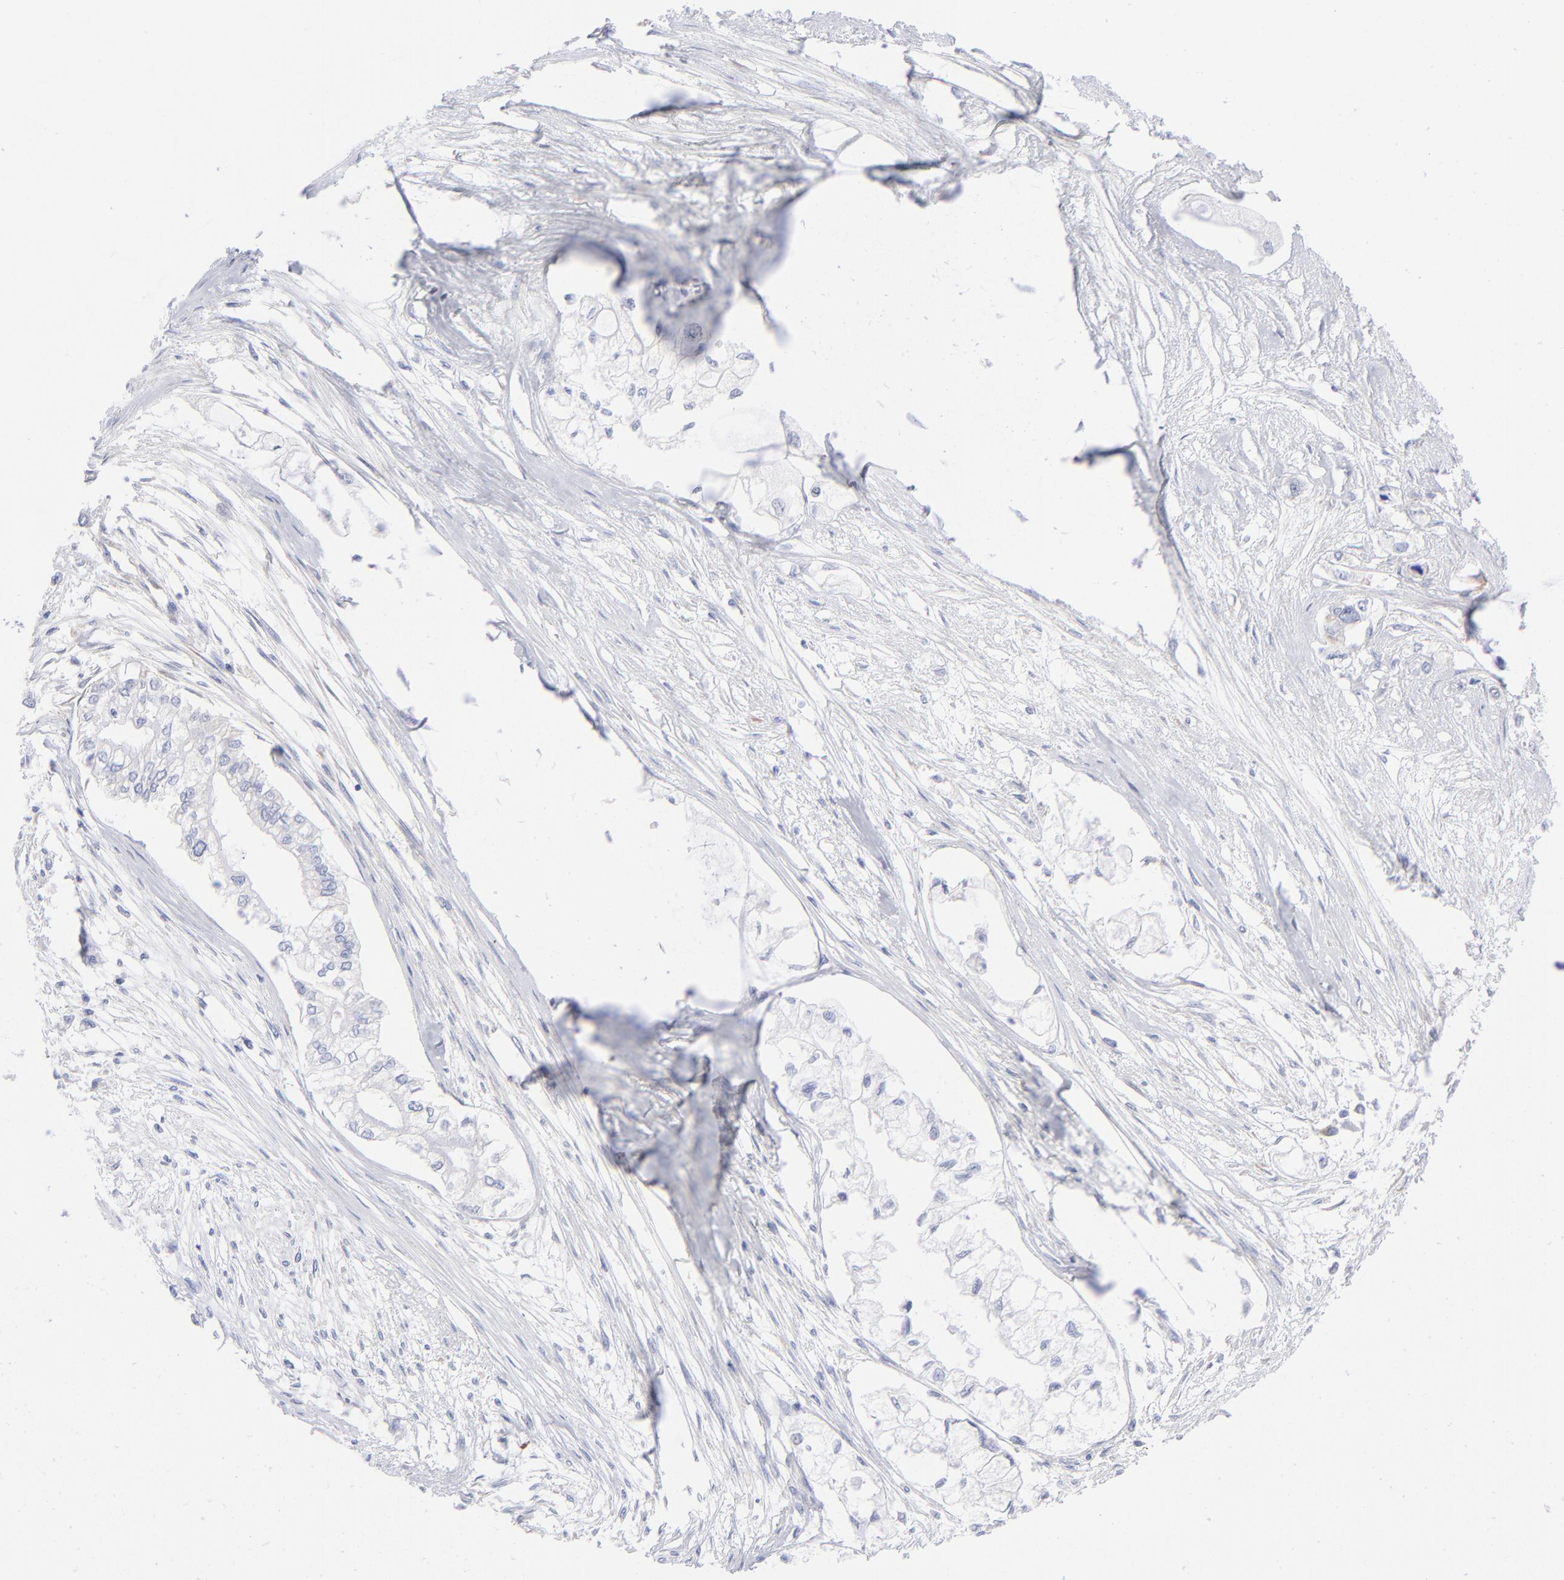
{"staining": {"intensity": "negative", "quantity": "none", "location": "none"}, "tissue": "pancreatic cancer", "cell_type": "Tumor cells", "image_type": "cancer", "snomed": [{"axis": "morphology", "description": "Adenocarcinoma, NOS"}, {"axis": "topography", "description": "Pancreas"}], "caption": "High magnification brightfield microscopy of pancreatic adenocarcinoma stained with DAB (3,3'-diaminobenzidine) (brown) and counterstained with hematoxylin (blue): tumor cells show no significant positivity. (DAB (3,3'-diaminobenzidine) IHC, high magnification).", "gene": "EIF2AK2", "patient": {"sex": "male", "age": 79}}